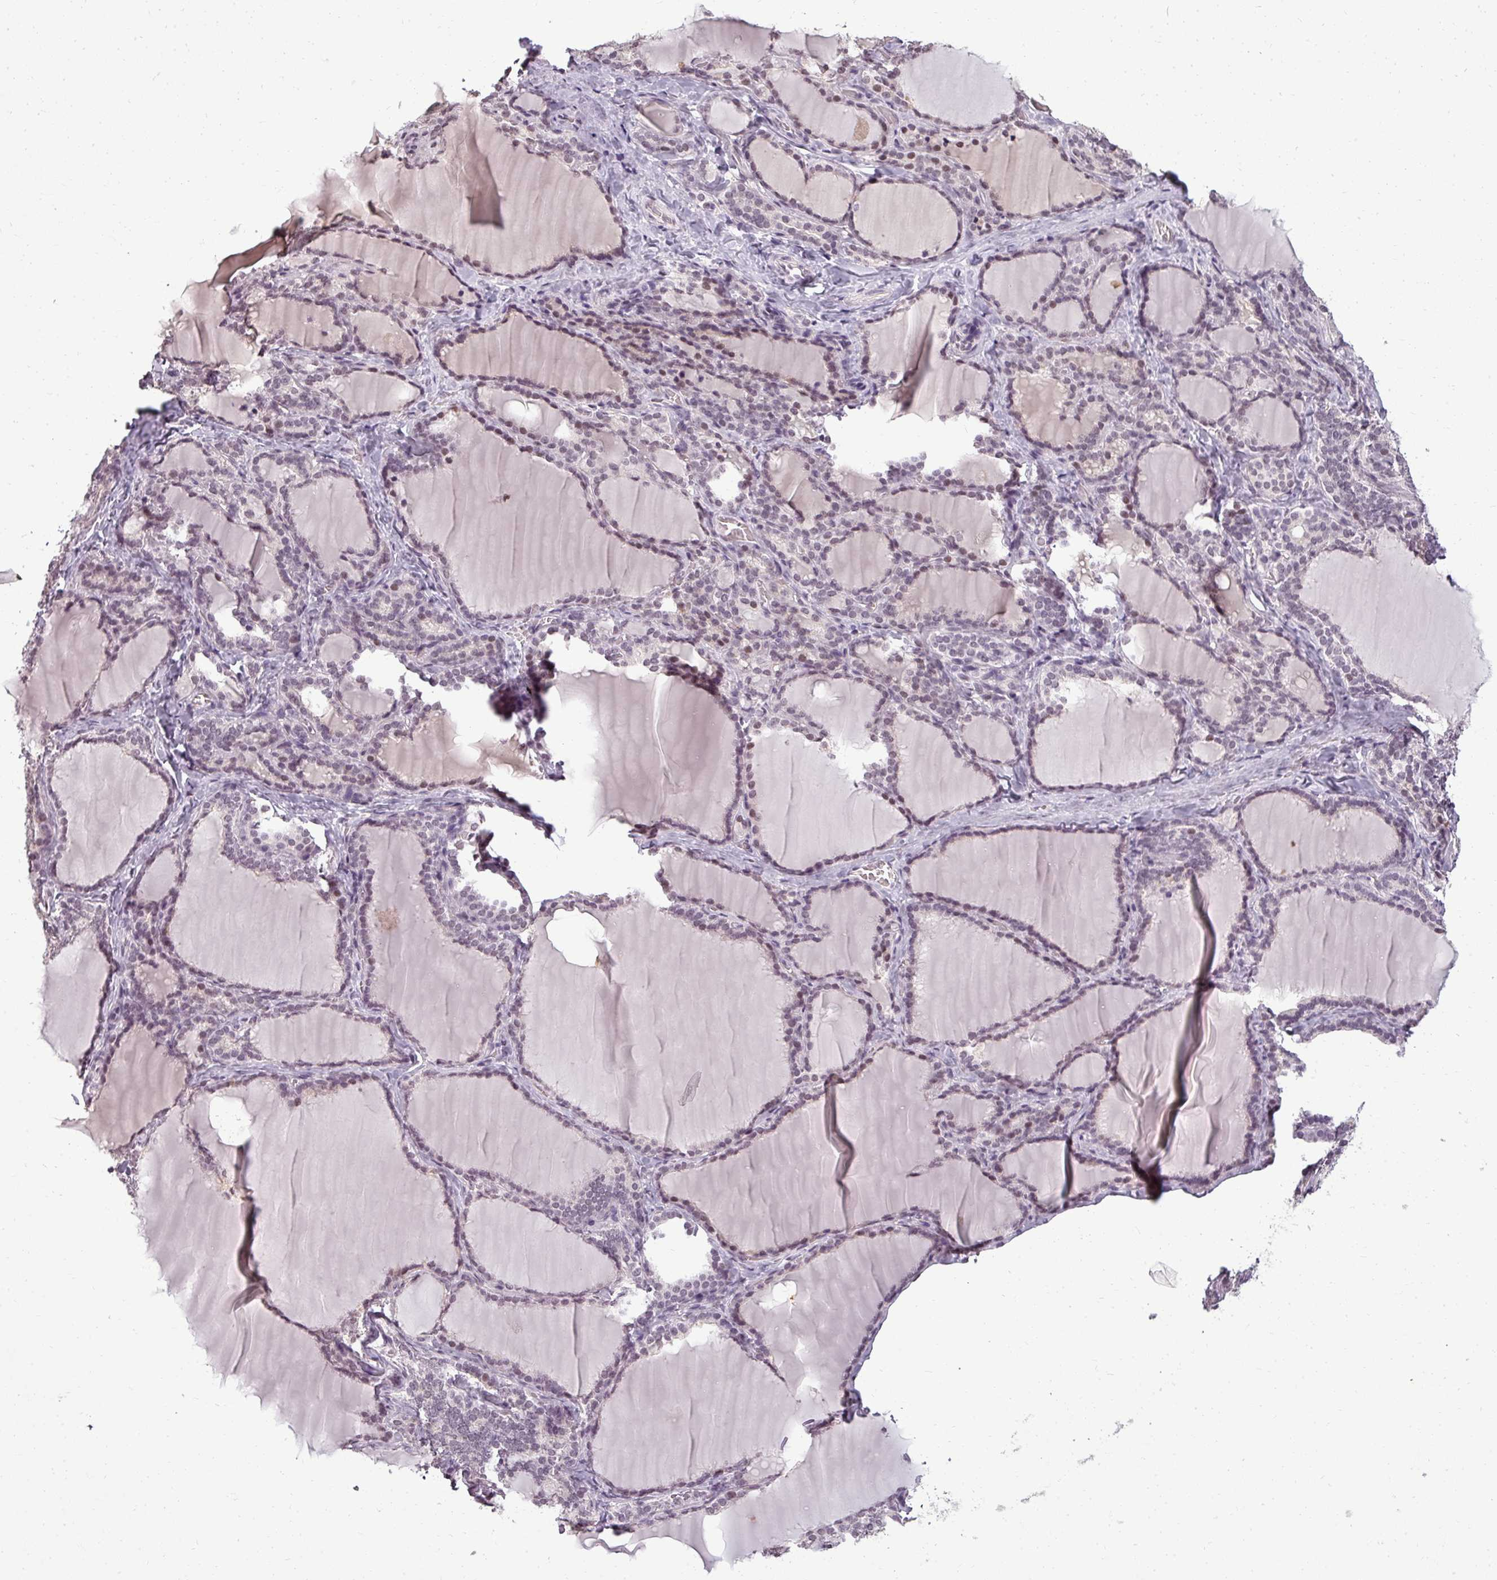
{"staining": {"intensity": "moderate", "quantity": "25%-75%", "location": "nuclear"}, "tissue": "thyroid gland", "cell_type": "Glandular cells", "image_type": "normal", "snomed": [{"axis": "morphology", "description": "Normal tissue, NOS"}, {"axis": "topography", "description": "Thyroid gland"}], "caption": "A medium amount of moderate nuclear positivity is seen in about 25%-75% of glandular cells in benign thyroid gland. (DAB (3,3'-diaminobenzidine) = brown stain, brightfield microscopy at high magnification).", "gene": "BCAS3", "patient": {"sex": "female", "age": 31}}